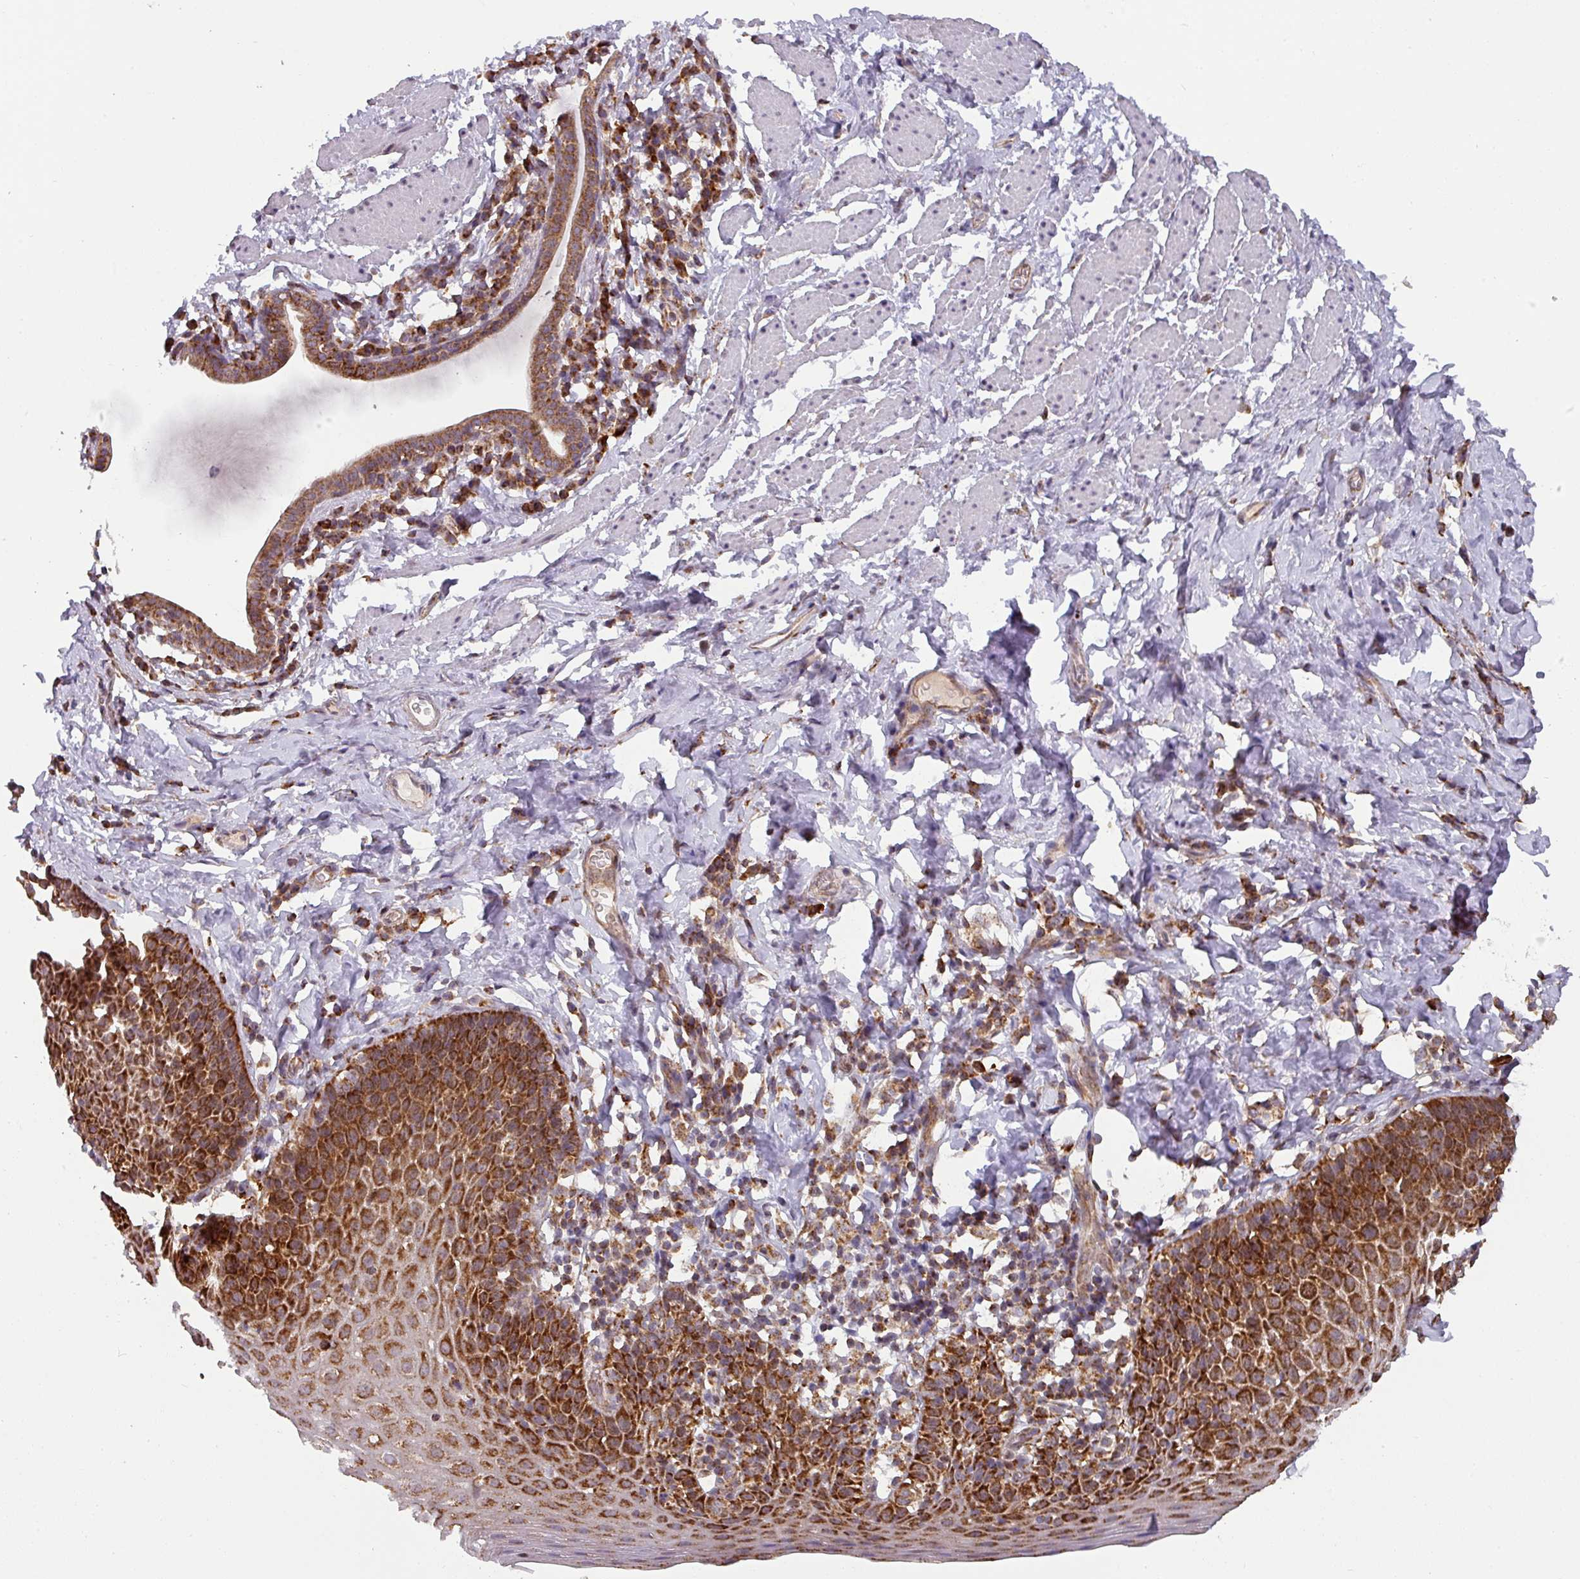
{"staining": {"intensity": "strong", "quantity": "25%-75%", "location": "cytoplasmic/membranous"}, "tissue": "esophagus", "cell_type": "Squamous epithelial cells", "image_type": "normal", "snomed": [{"axis": "morphology", "description": "Normal tissue, NOS"}, {"axis": "topography", "description": "Esophagus"}], "caption": "The image shows a brown stain indicating the presence of a protein in the cytoplasmic/membranous of squamous epithelial cells in esophagus. The staining was performed using DAB, with brown indicating positive protein expression. Nuclei are stained blue with hematoxylin.", "gene": "MRPS16", "patient": {"sex": "female", "age": 61}}